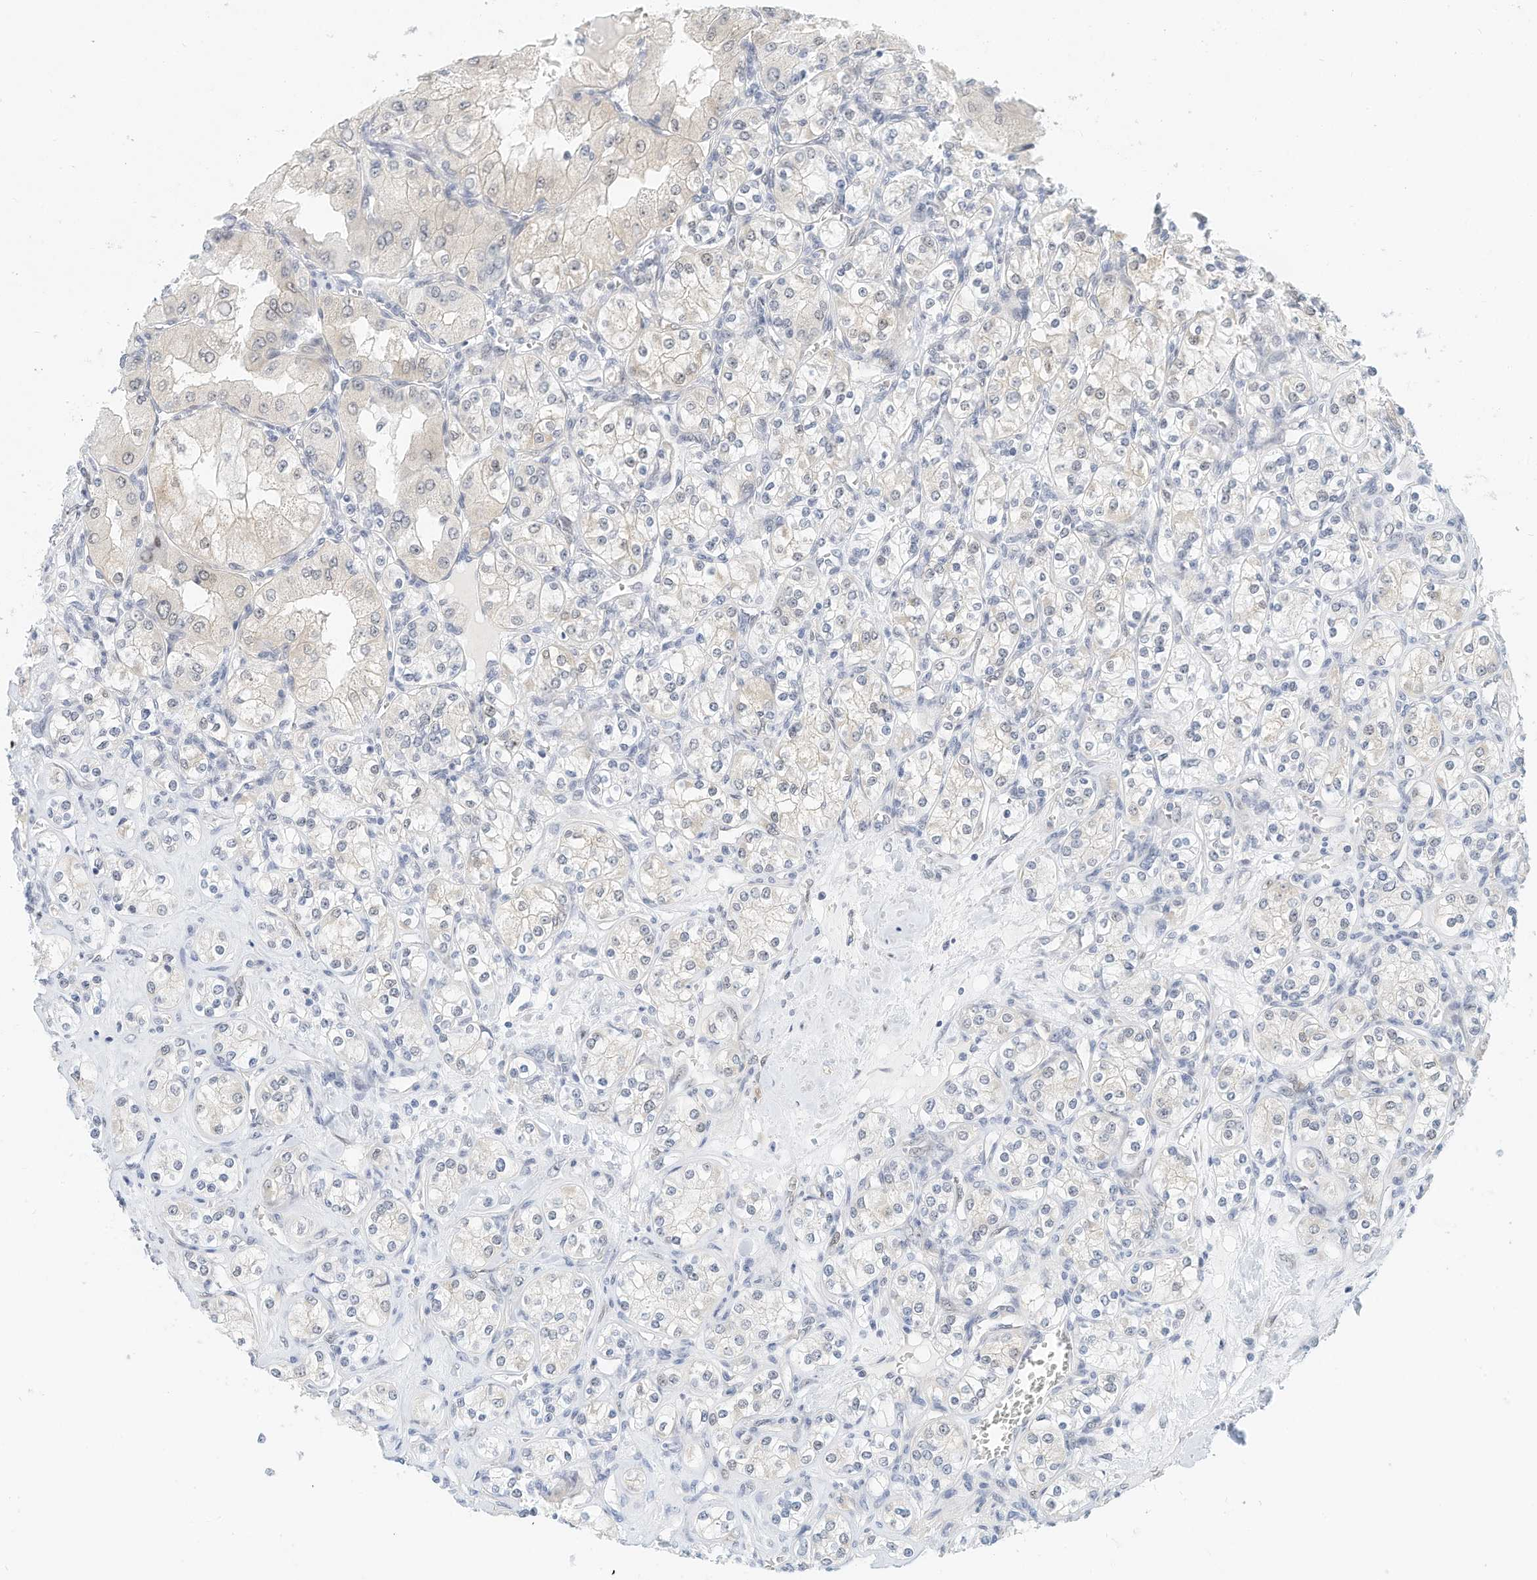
{"staining": {"intensity": "negative", "quantity": "none", "location": "none"}, "tissue": "renal cancer", "cell_type": "Tumor cells", "image_type": "cancer", "snomed": [{"axis": "morphology", "description": "Adenocarcinoma, NOS"}, {"axis": "topography", "description": "Kidney"}], "caption": "This is a histopathology image of immunohistochemistry (IHC) staining of renal cancer, which shows no expression in tumor cells. Nuclei are stained in blue.", "gene": "ARHGAP28", "patient": {"sex": "male", "age": 77}}